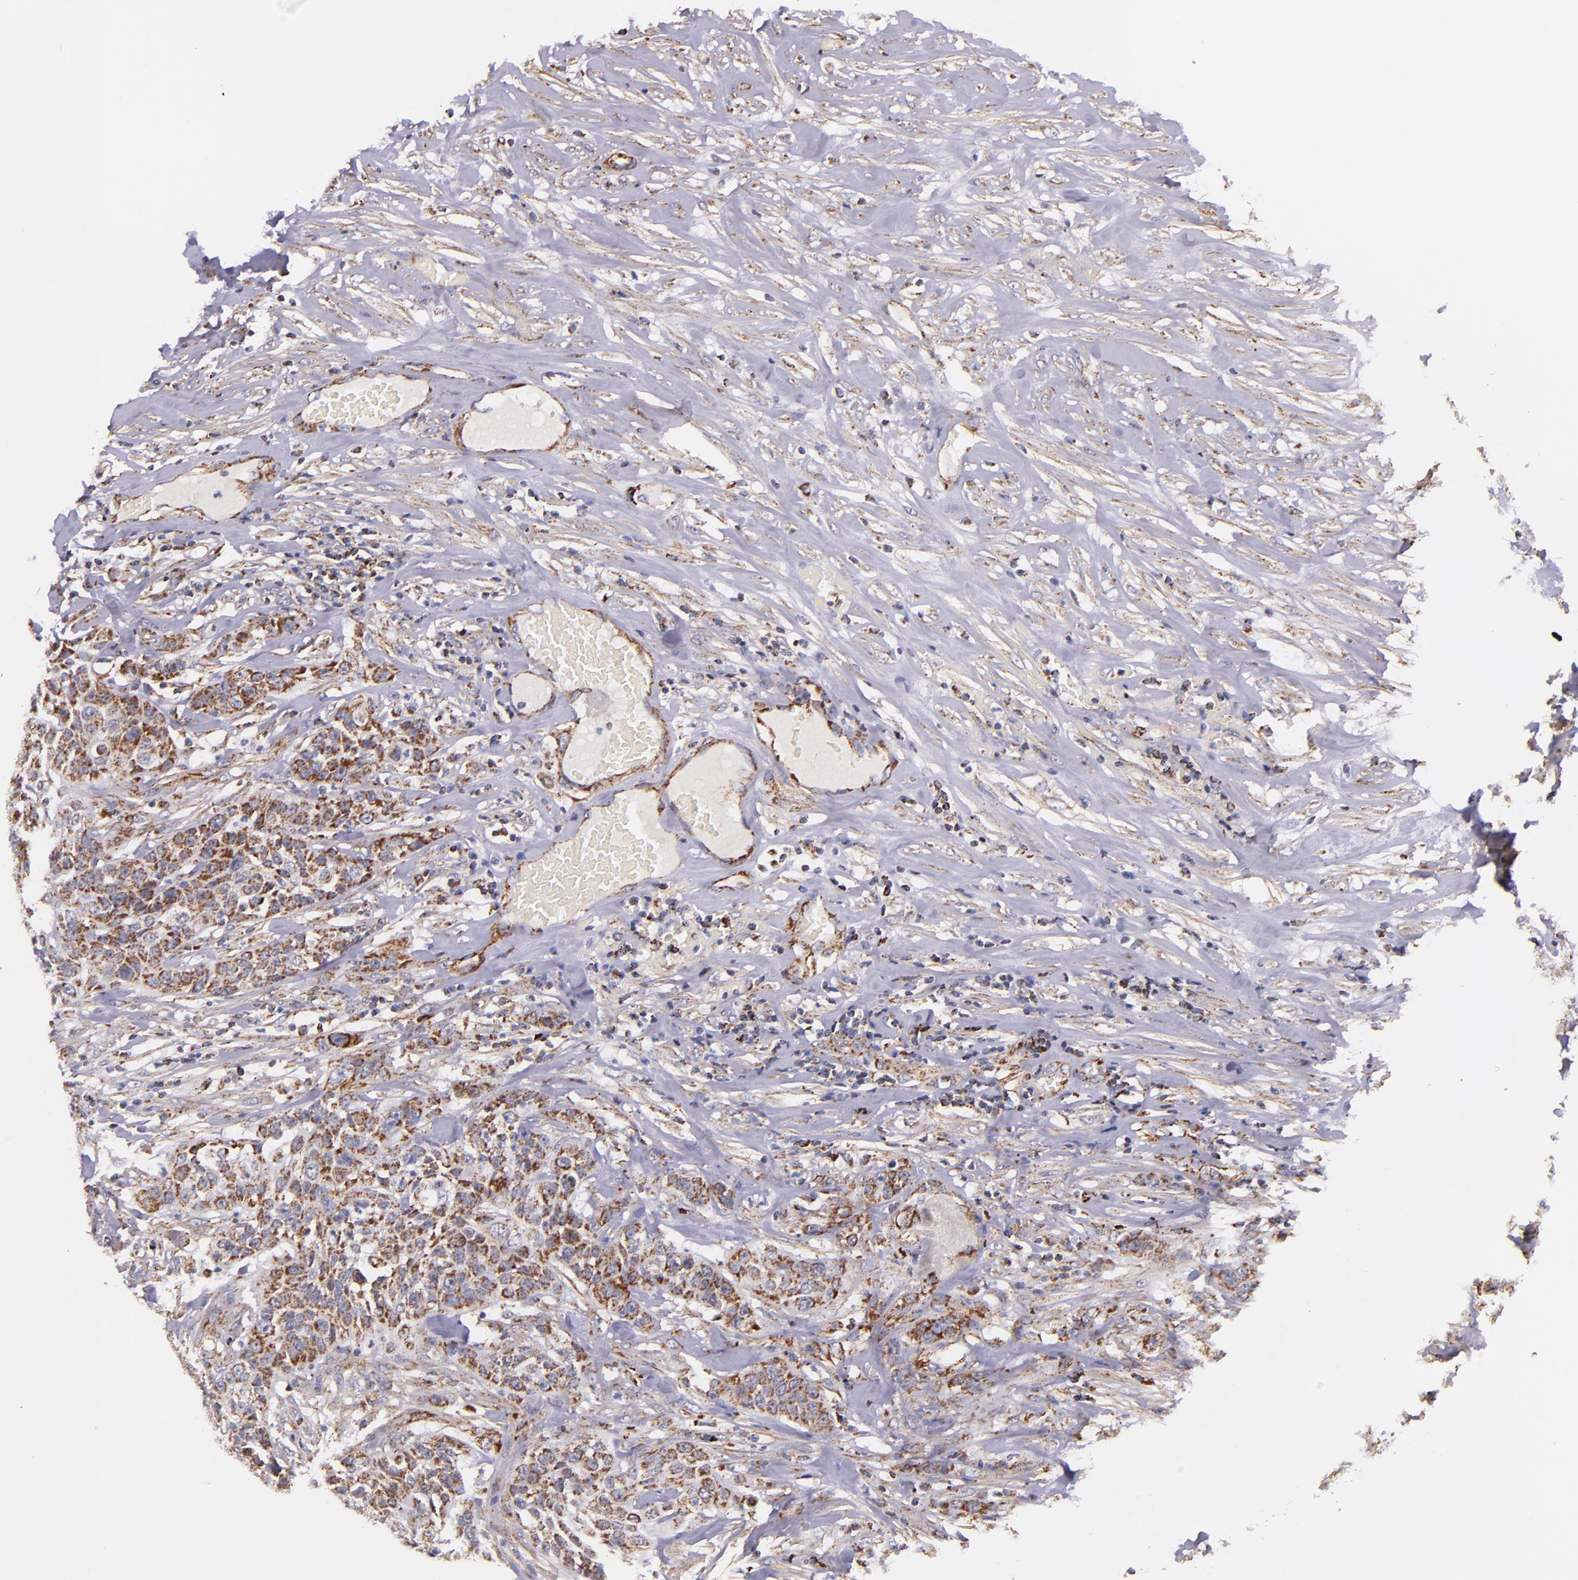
{"staining": {"intensity": "moderate", "quantity": ">75%", "location": "cytoplasmic/membranous"}, "tissue": "urothelial cancer", "cell_type": "Tumor cells", "image_type": "cancer", "snomed": [{"axis": "morphology", "description": "Urothelial carcinoma, High grade"}, {"axis": "topography", "description": "Urinary bladder"}], "caption": "An immunohistochemistry (IHC) image of tumor tissue is shown. Protein staining in brown highlights moderate cytoplasmic/membranous positivity in urothelial carcinoma (high-grade) within tumor cells. Nuclei are stained in blue.", "gene": "IDH3G", "patient": {"sex": "male", "age": 74}}